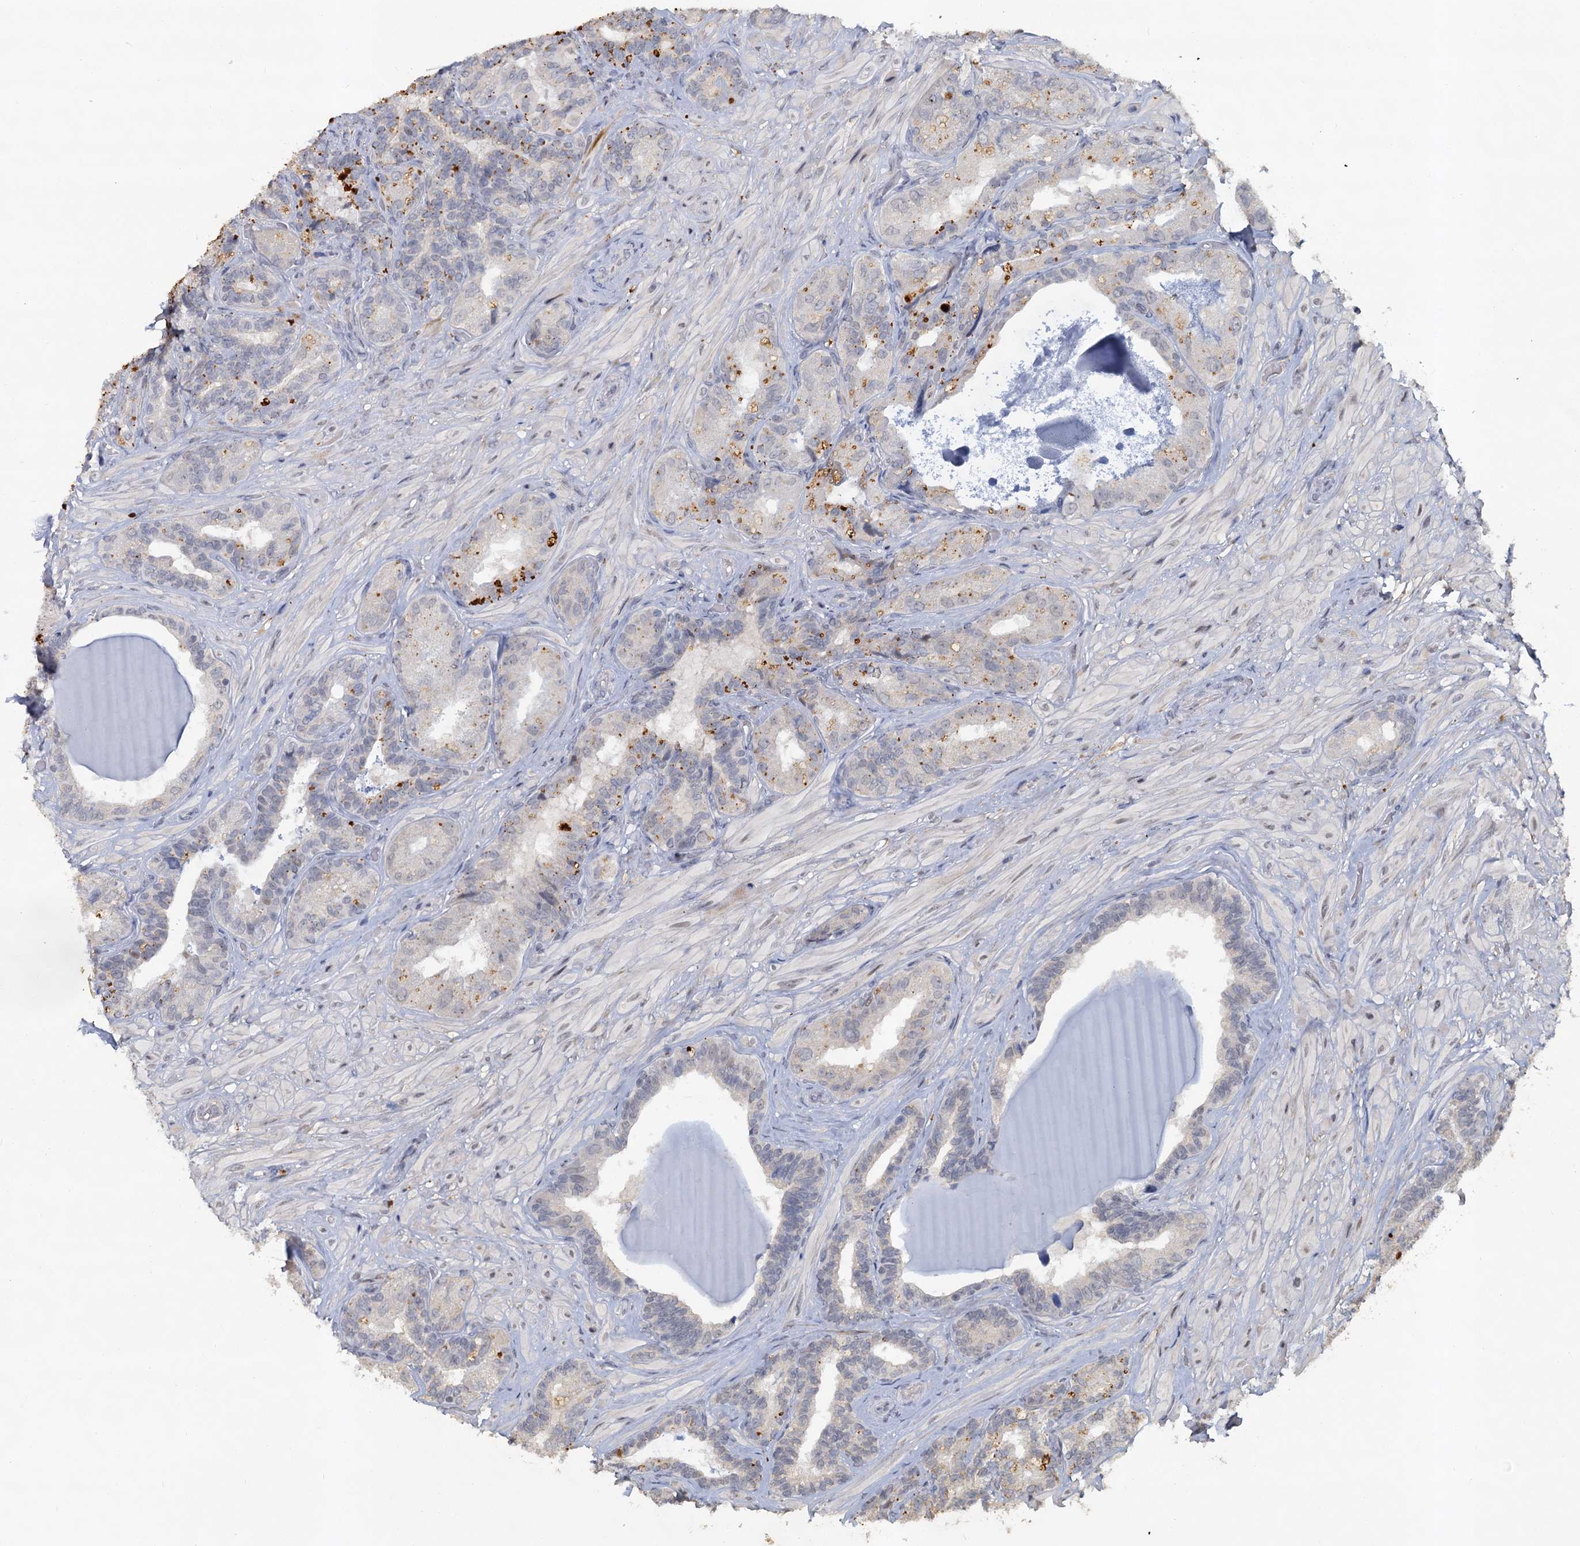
{"staining": {"intensity": "negative", "quantity": "none", "location": "none"}, "tissue": "seminal vesicle", "cell_type": "Glandular cells", "image_type": "normal", "snomed": [{"axis": "morphology", "description": "Normal tissue, NOS"}, {"axis": "topography", "description": "Prostate and seminal vesicle, NOS"}, {"axis": "topography", "description": "Prostate"}, {"axis": "topography", "description": "Seminal veicle"}], "caption": "High power microscopy photomicrograph of an immunohistochemistry (IHC) image of normal seminal vesicle, revealing no significant positivity in glandular cells.", "gene": "MUCL1", "patient": {"sex": "male", "age": 67}}